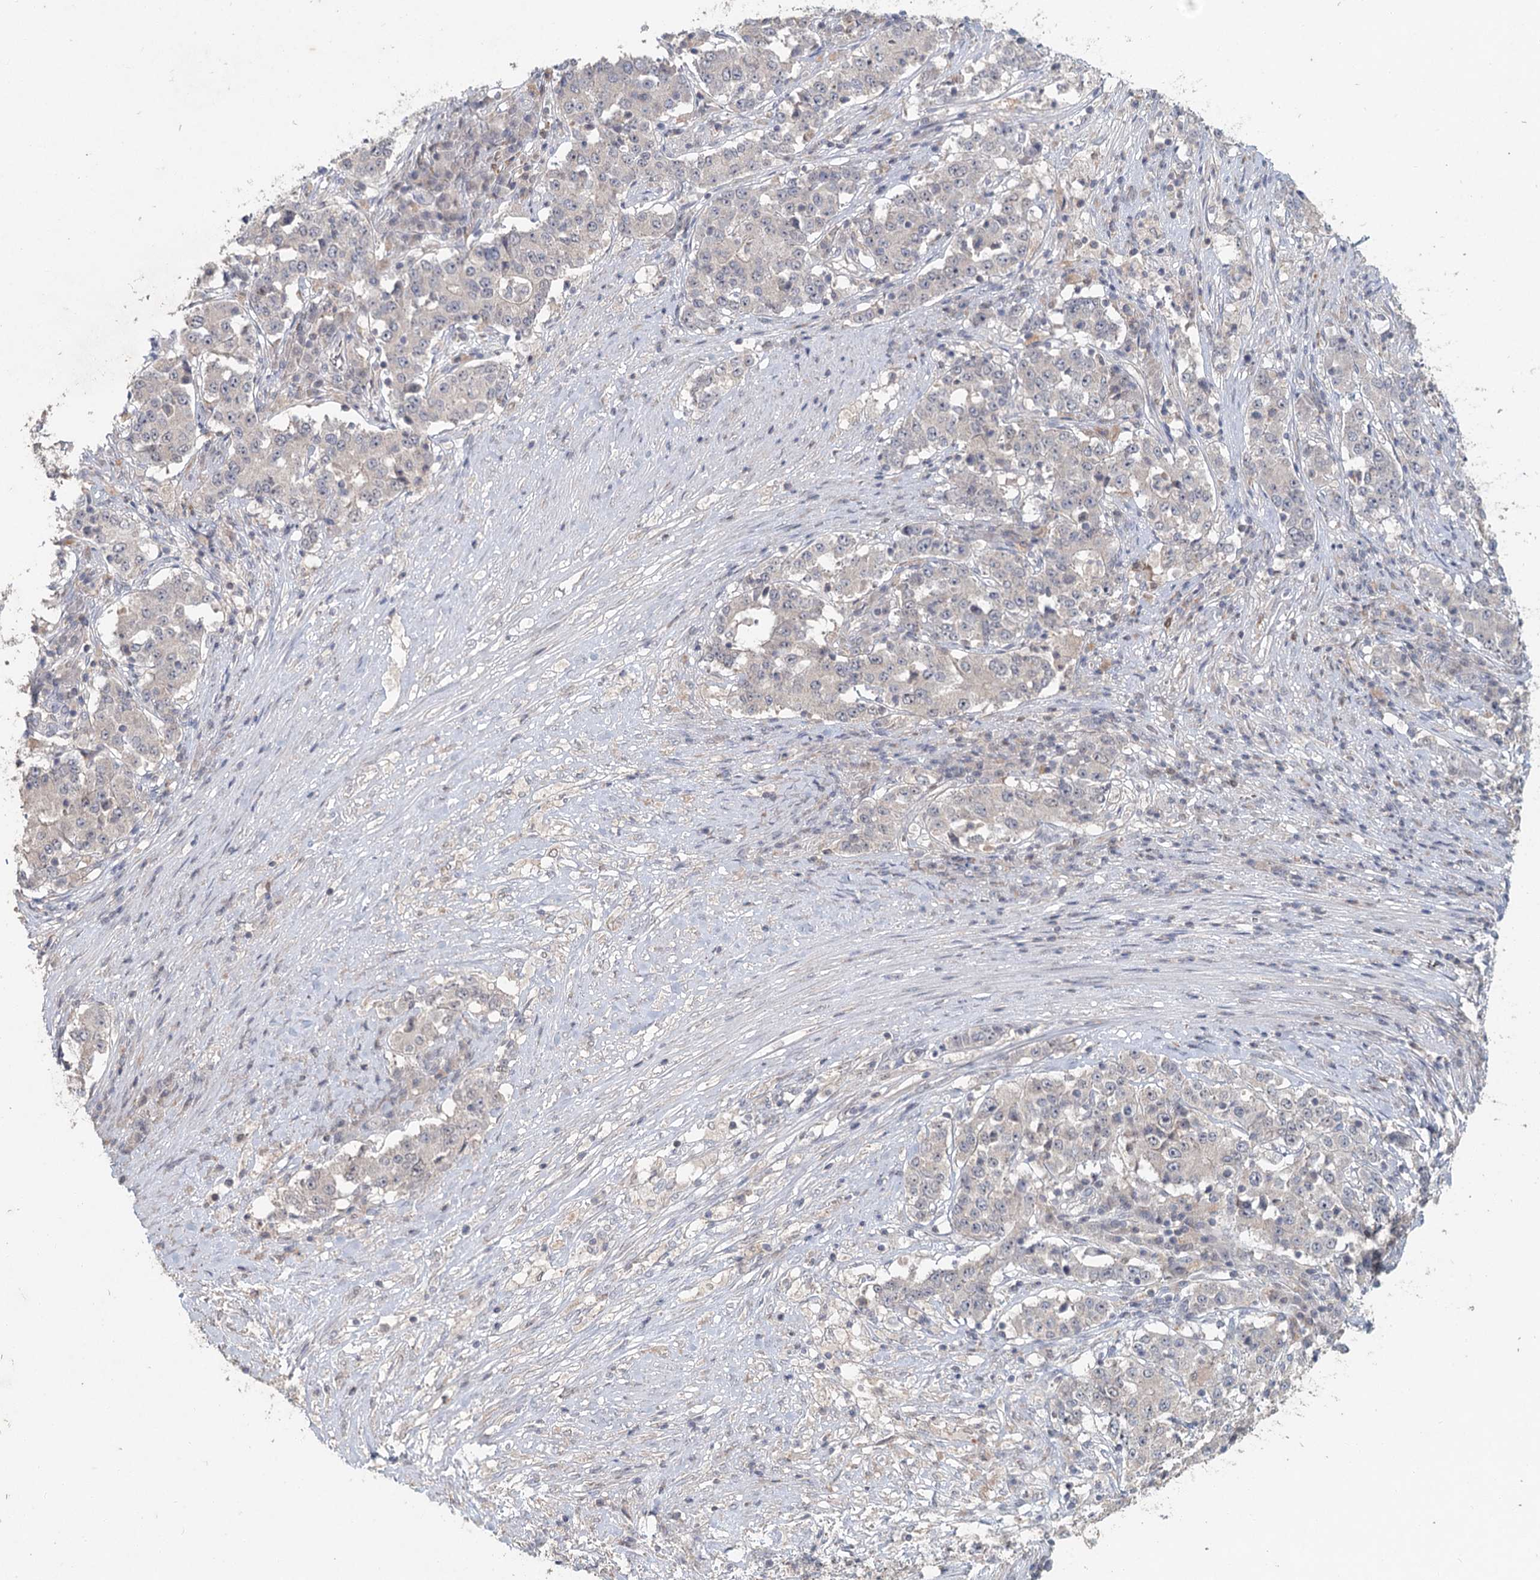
{"staining": {"intensity": "negative", "quantity": "none", "location": "none"}, "tissue": "stomach cancer", "cell_type": "Tumor cells", "image_type": "cancer", "snomed": [{"axis": "morphology", "description": "Adenocarcinoma, NOS"}, {"axis": "topography", "description": "Stomach"}], "caption": "There is no significant staining in tumor cells of stomach cancer.", "gene": "ADK", "patient": {"sex": "male", "age": 59}}